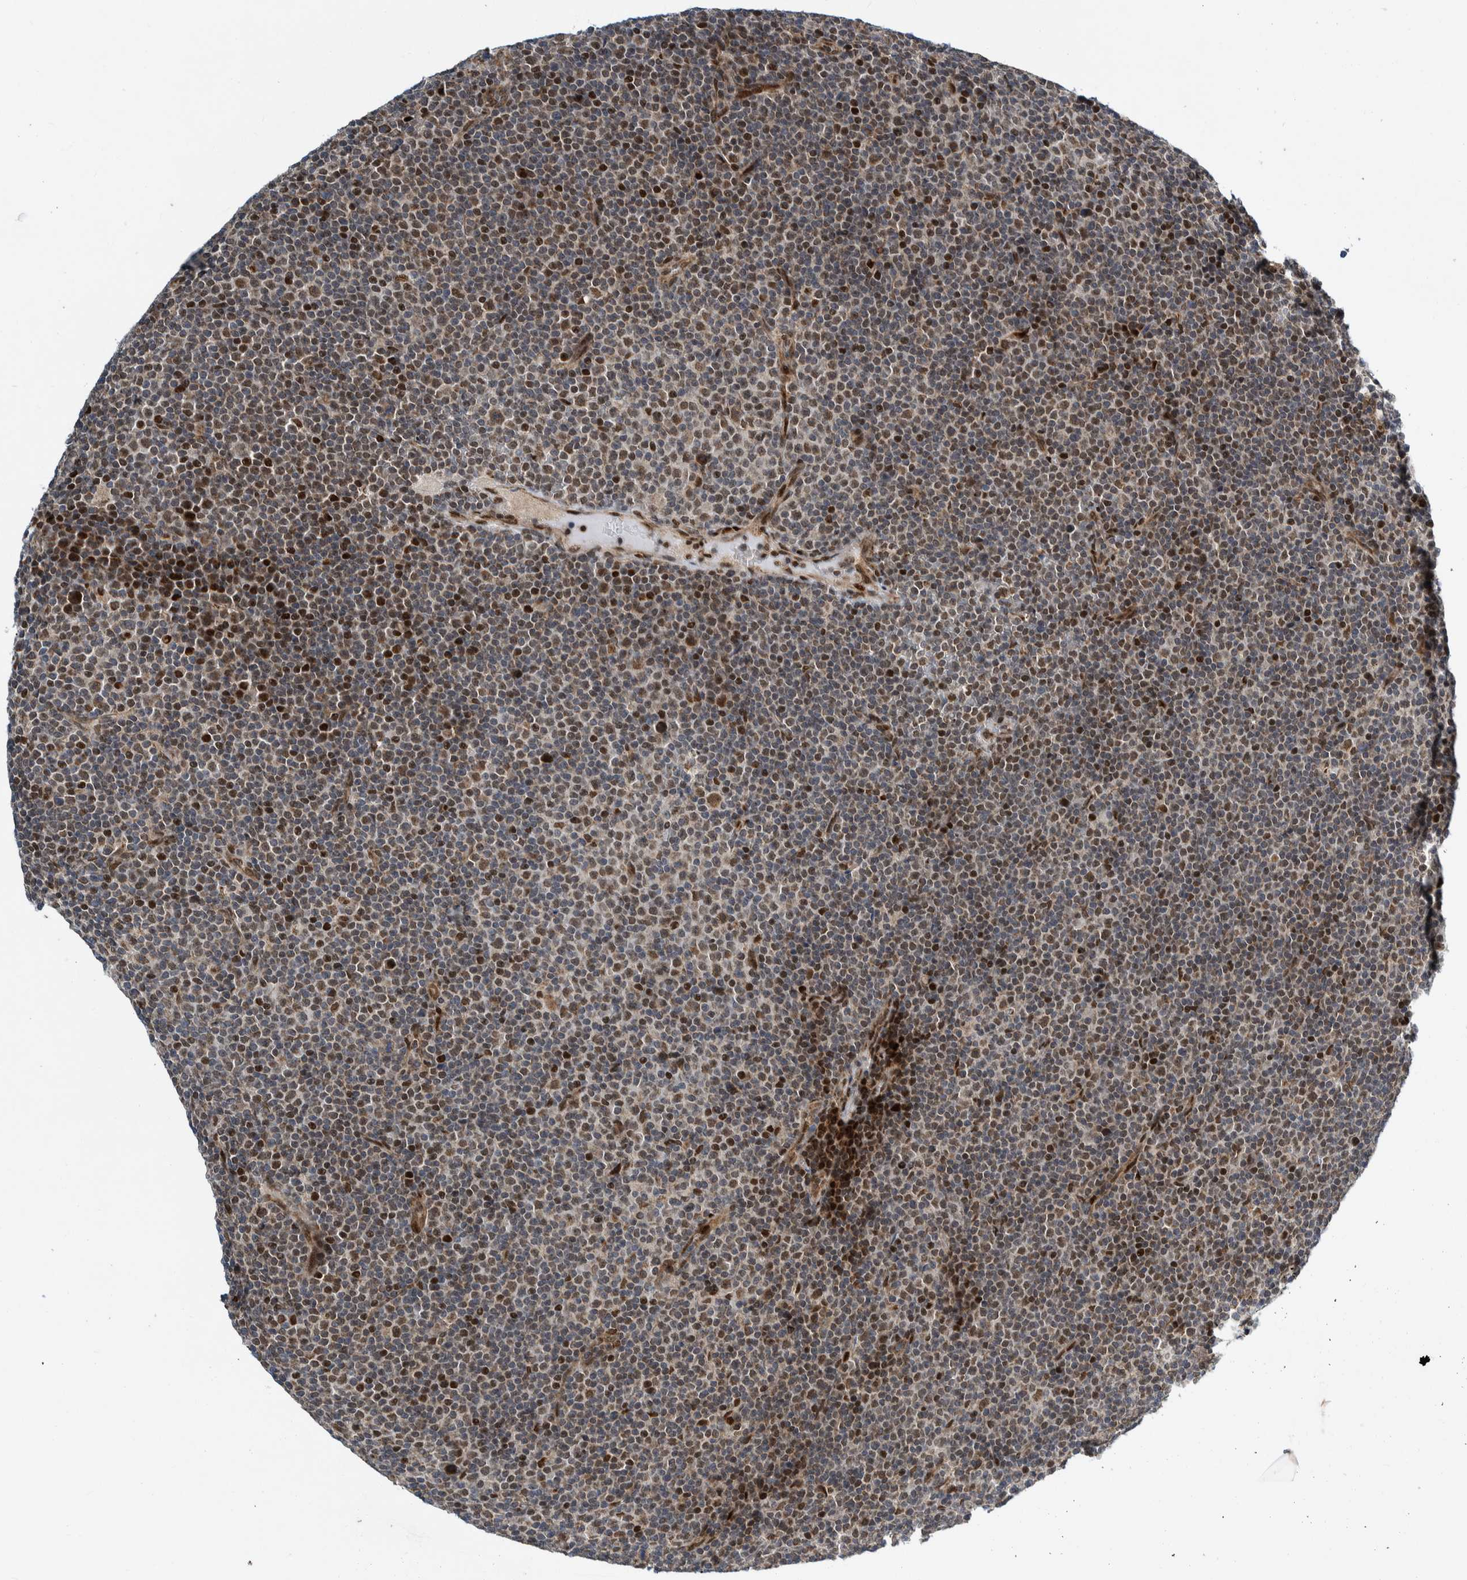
{"staining": {"intensity": "strong", "quantity": "25%-75%", "location": "nuclear"}, "tissue": "lymphoma", "cell_type": "Tumor cells", "image_type": "cancer", "snomed": [{"axis": "morphology", "description": "Malignant lymphoma, non-Hodgkin's type, Low grade"}, {"axis": "topography", "description": "Lymph node"}], "caption": "Malignant lymphoma, non-Hodgkin's type (low-grade) was stained to show a protein in brown. There is high levels of strong nuclear staining in about 25%-75% of tumor cells. (brown staining indicates protein expression, while blue staining denotes nuclei).", "gene": "CCDC57", "patient": {"sex": "female", "age": 67}}